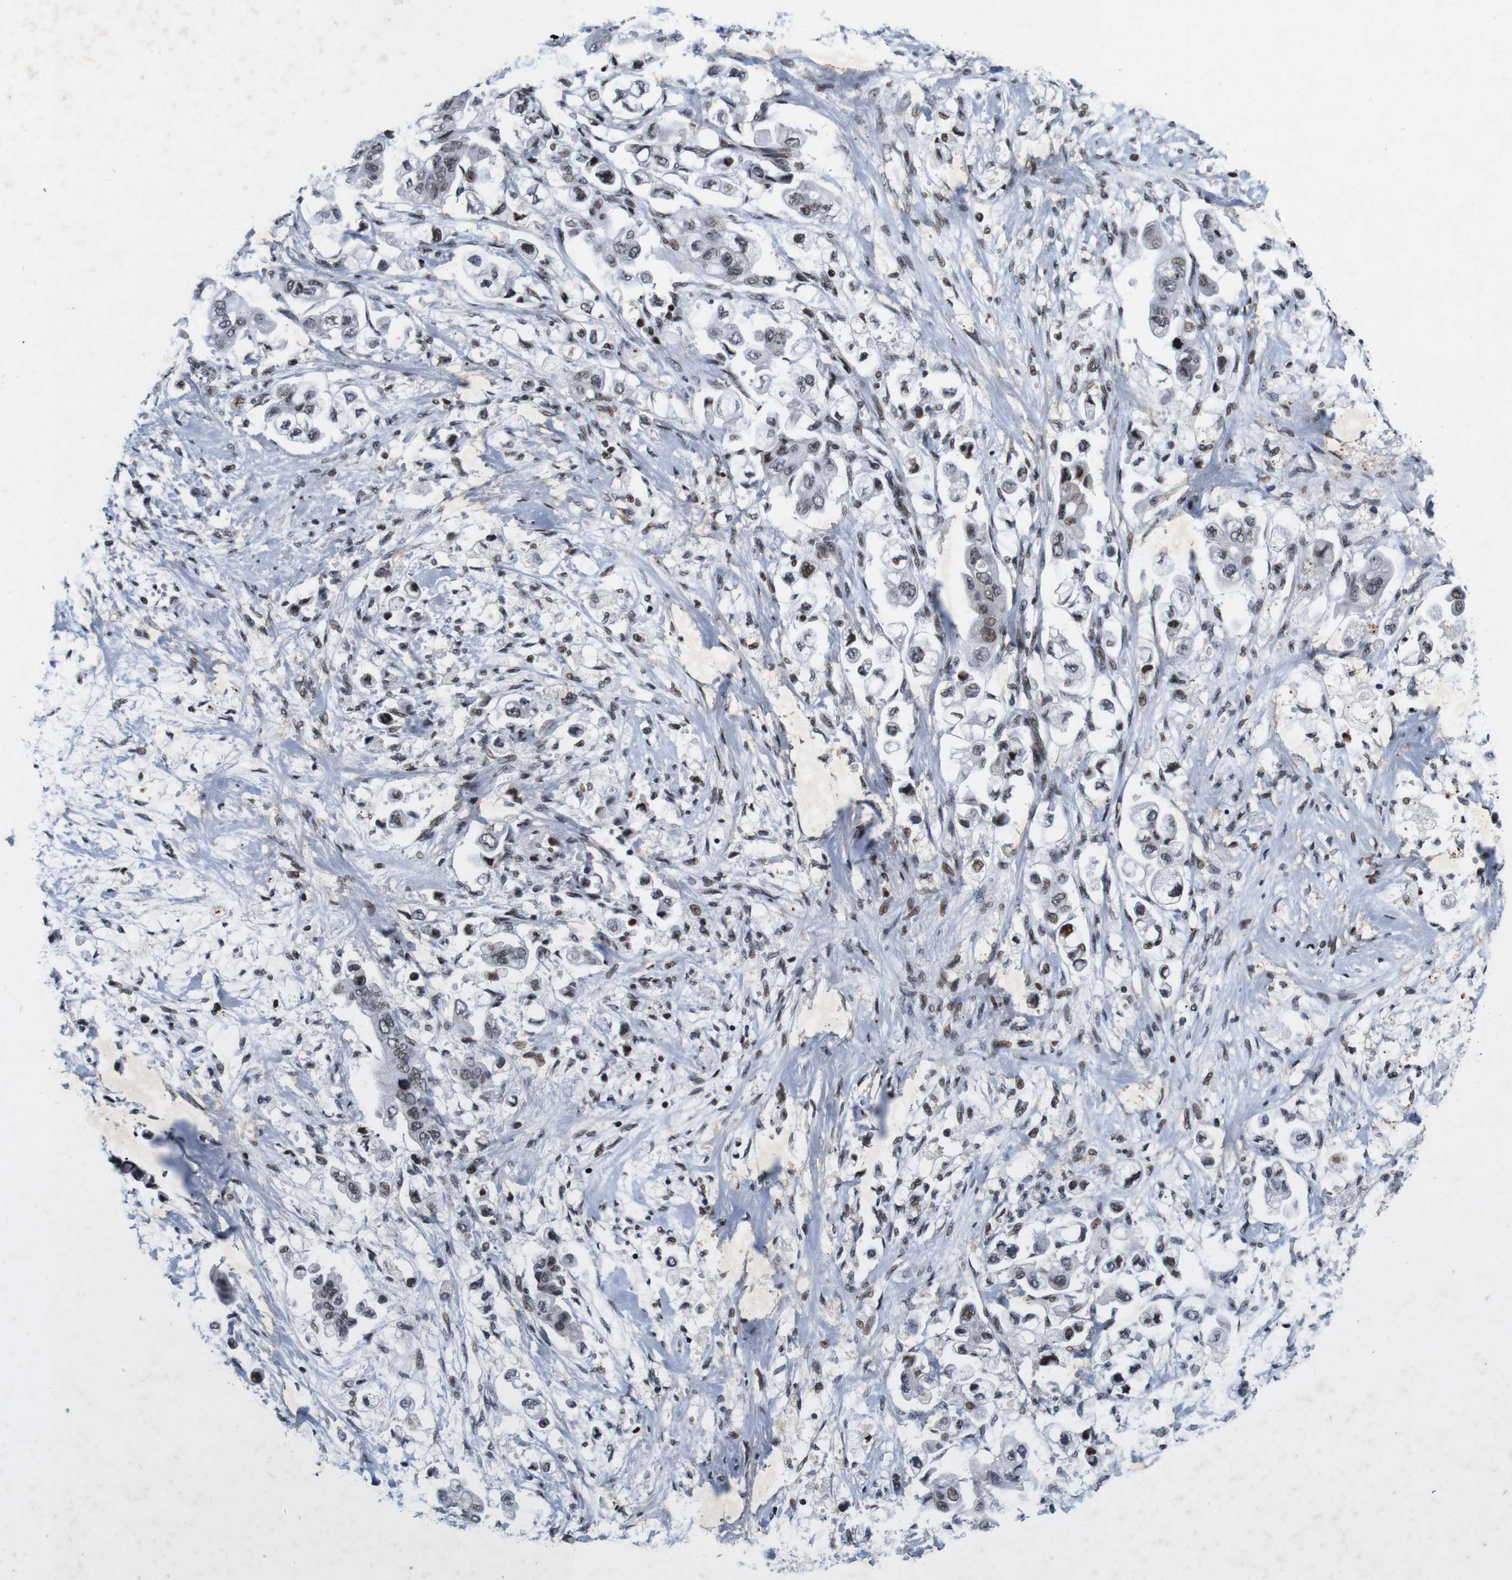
{"staining": {"intensity": "weak", "quantity": ">75%", "location": "nuclear"}, "tissue": "stomach cancer", "cell_type": "Tumor cells", "image_type": "cancer", "snomed": [{"axis": "morphology", "description": "Adenocarcinoma, NOS"}, {"axis": "topography", "description": "Stomach"}], "caption": "This image demonstrates stomach cancer stained with IHC to label a protein in brown. The nuclear of tumor cells show weak positivity for the protein. Nuclei are counter-stained blue.", "gene": "MAGEH1", "patient": {"sex": "male", "age": 62}}